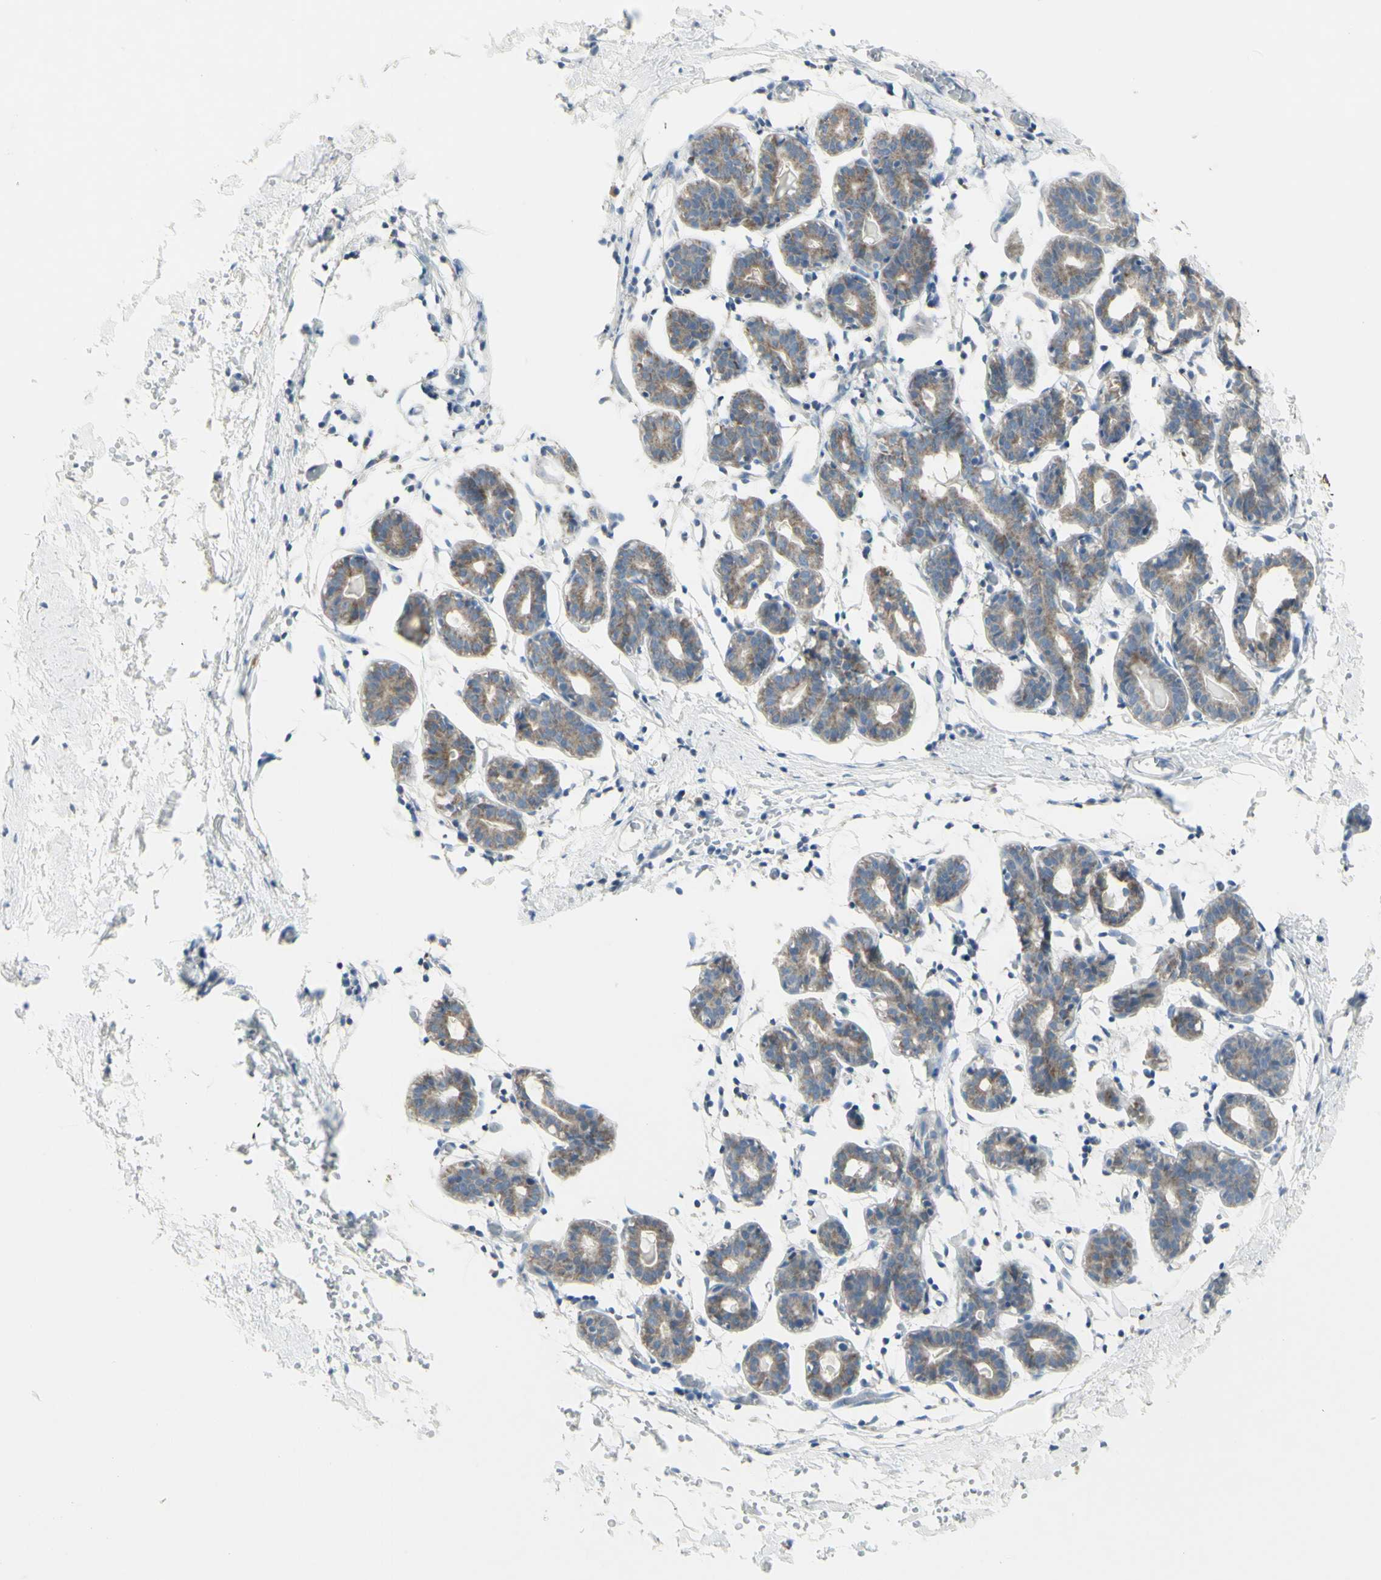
{"staining": {"intensity": "negative", "quantity": "none", "location": "none"}, "tissue": "breast", "cell_type": "Adipocytes", "image_type": "normal", "snomed": [{"axis": "morphology", "description": "Normal tissue, NOS"}, {"axis": "topography", "description": "Breast"}], "caption": "This is an immunohistochemistry (IHC) photomicrograph of unremarkable human breast. There is no expression in adipocytes.", "gene": "CNTNAP1", "patient": {"sex": "female", "age": 27}}